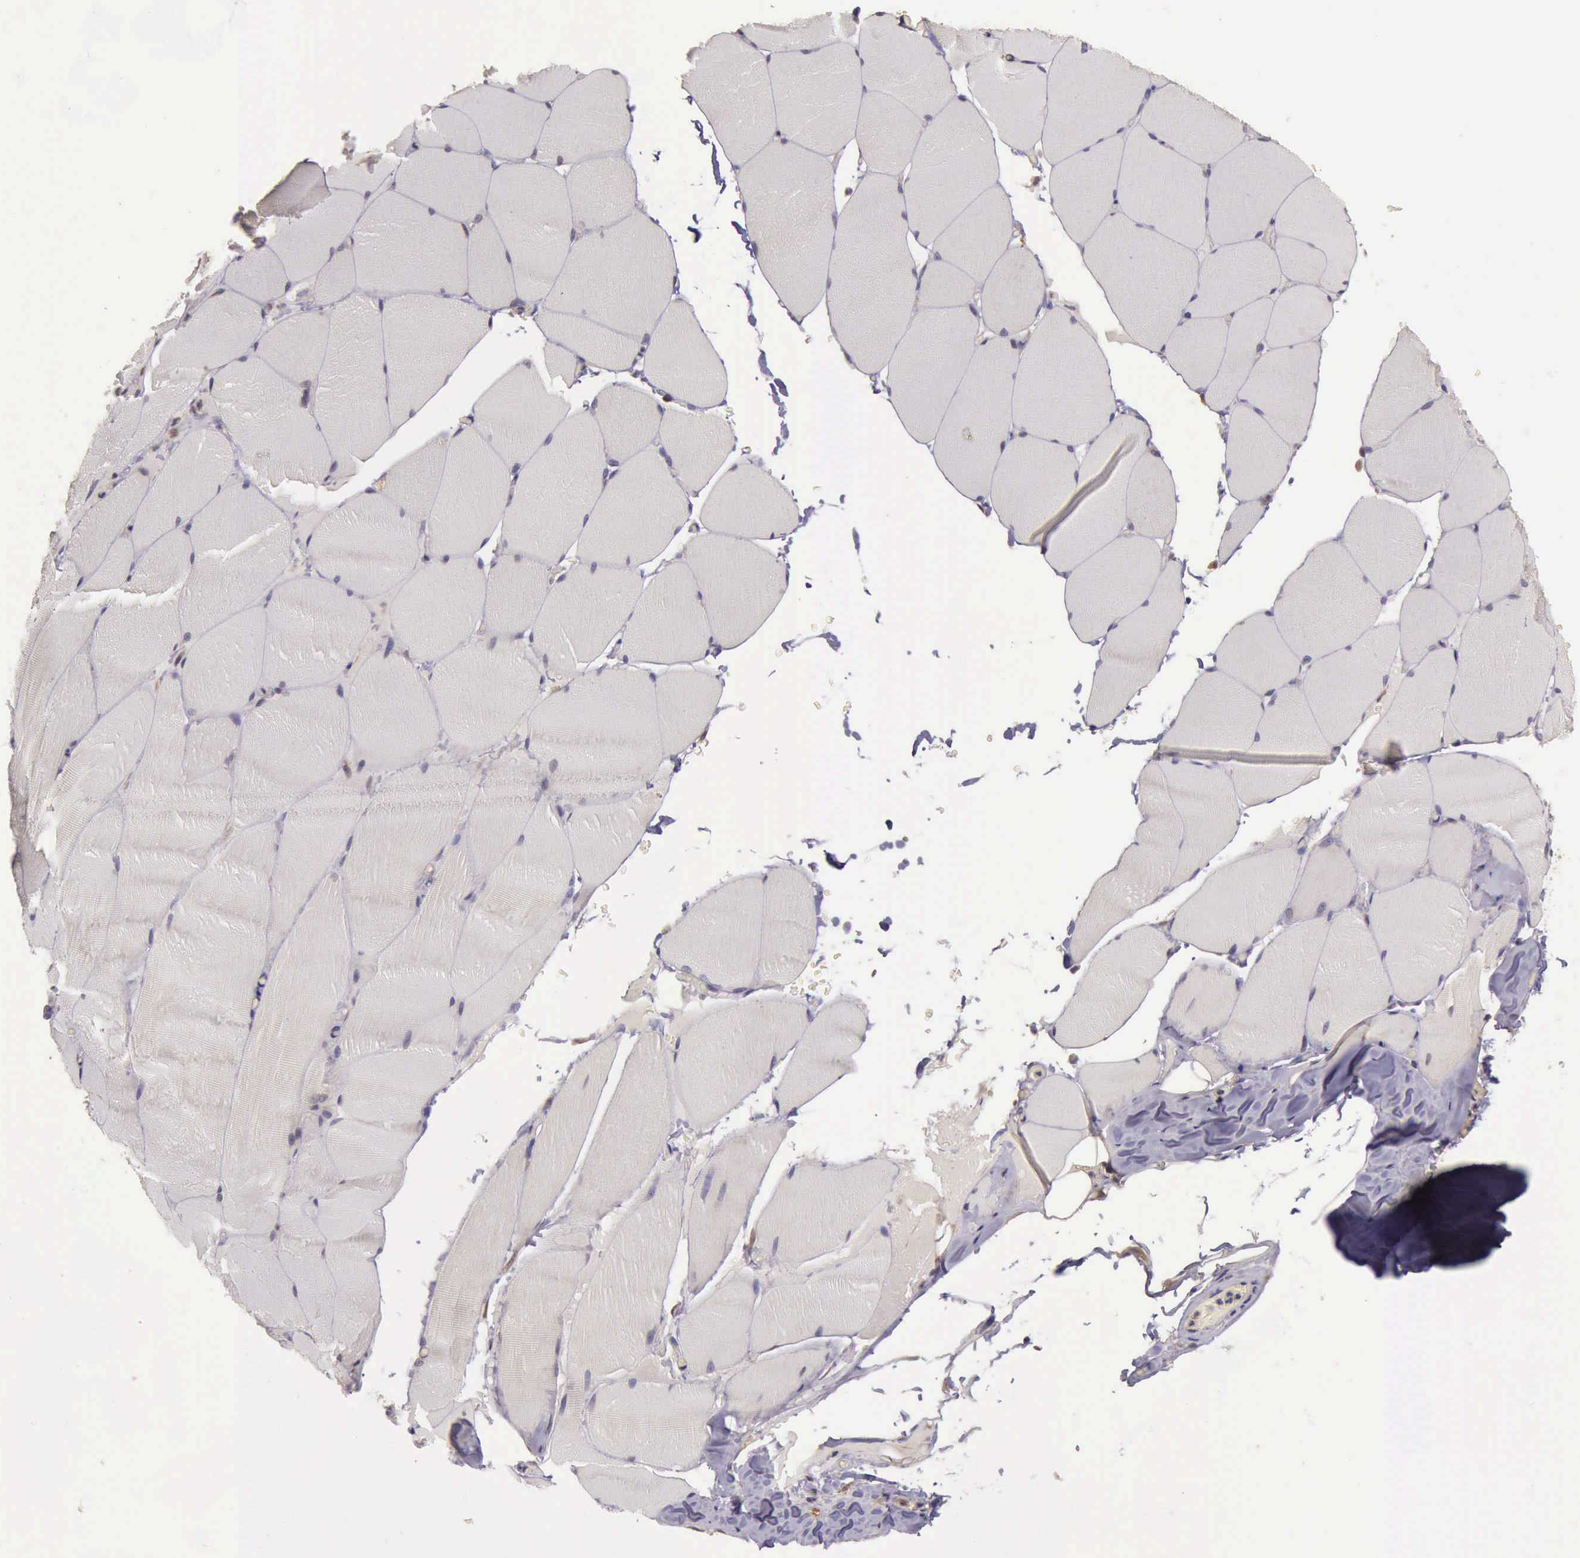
{"staining": {"intensity": "weak", "quantity": "<25%", "location": "cytoplasmic/membranous"}, "tissue": "skeletal muscle", "cell_type": "Myocytes", "image_type": "normal", "snomed": [{"axis": "morphology", "description": "Normal tissue, NOS"}, {"axis": "topography", "description": "Skeletal muscle"}], "caption": "IHC of benign skeletal muscle shows no staining in myocytes. (Immunohistochemistry (ihc), brightfield microscopy, high magnification).", "gene": "EIF5", "patient": {"sex": "male", "age": 71}}